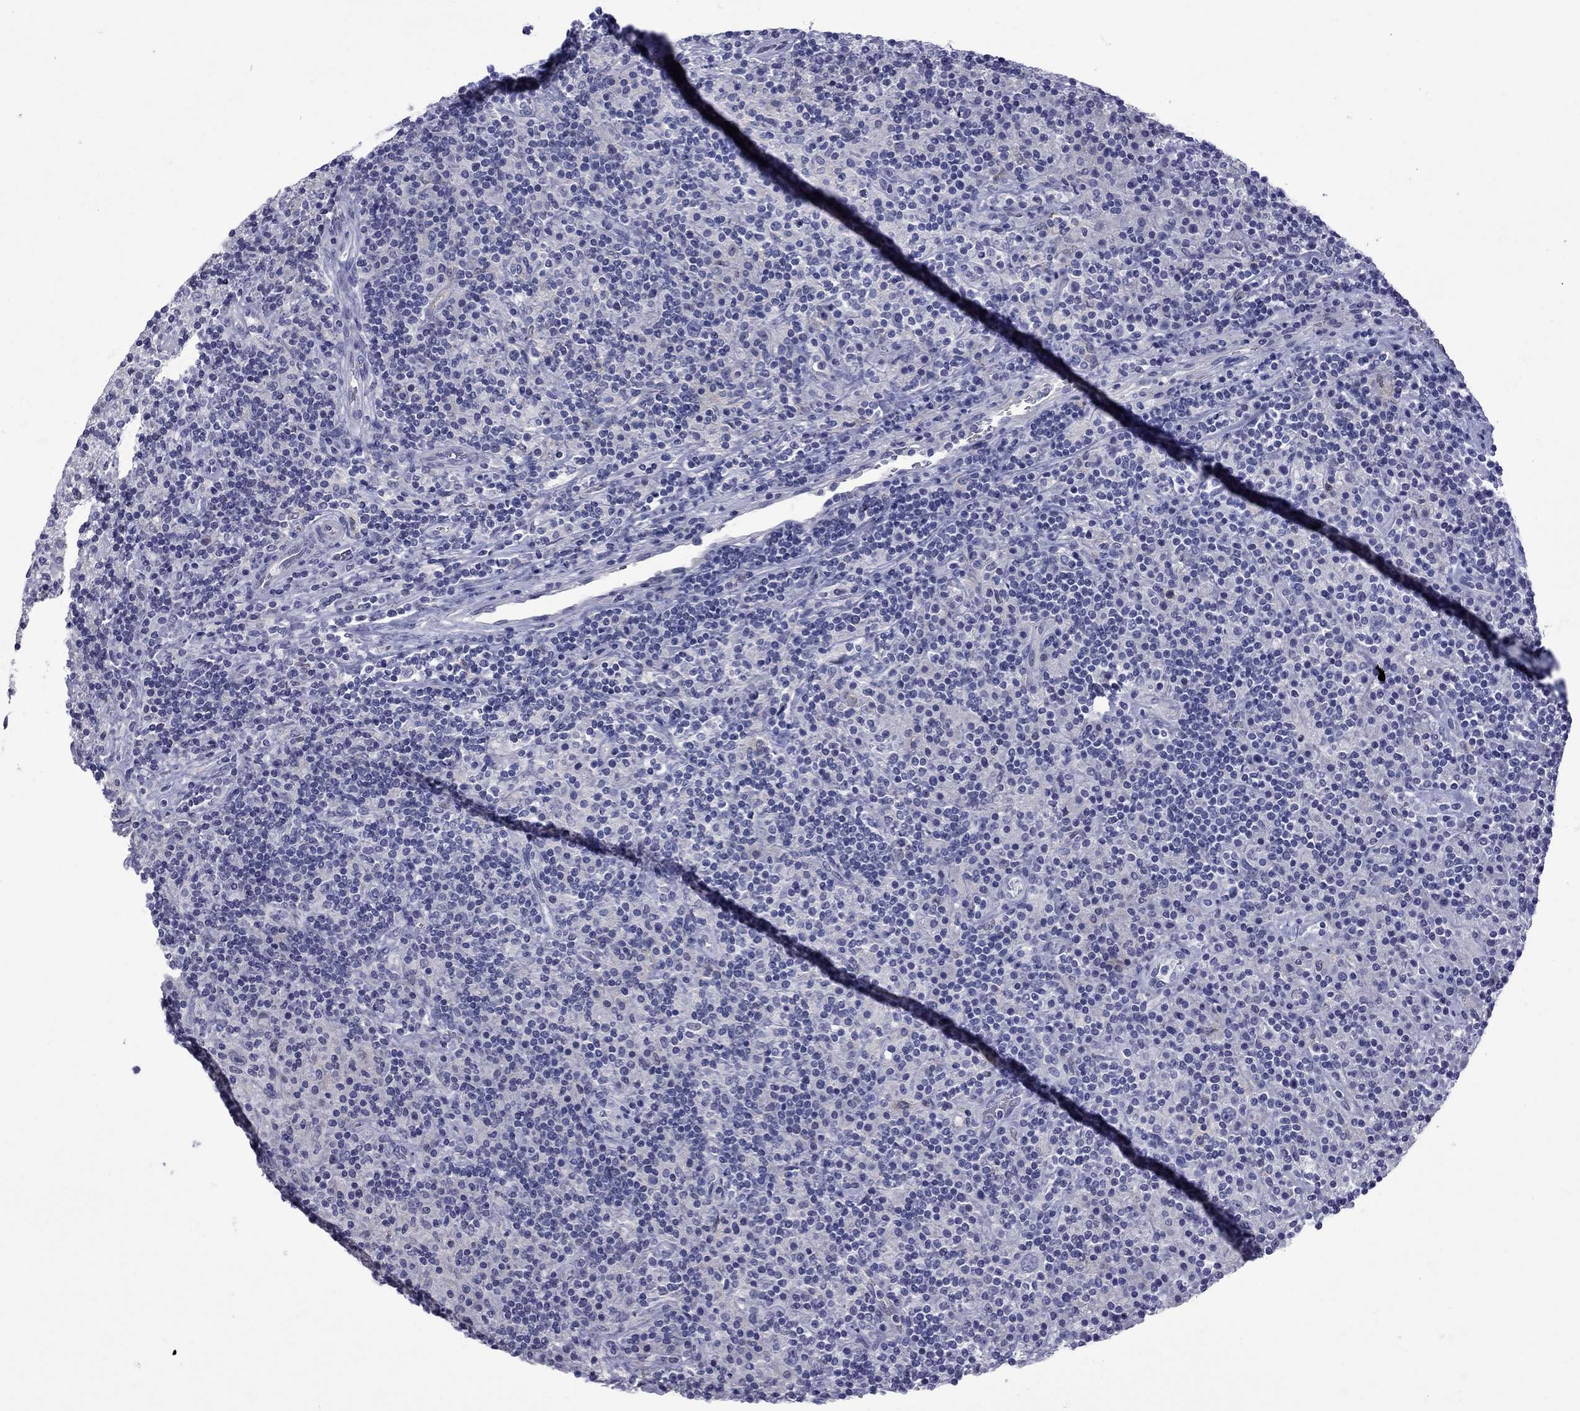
{"staining": {"intensity": "negative", "quantity": "none", "location": "none"}, "tissue": "lymphoma", "cell_type": "Tumor cells", "image_type": "cancer", "snomed": [{"axis": "morphology", "description": "Hodgkin's disease, NOS"}, {"axis": "topography", "description": "Lymph node"}], "caption": "Hodgkin's disease was stained to show a protein in brown. There is no significant staining in tumor cells. (Brightfield microscopy of DAB immunohistochemistry (IHC) at high magnification).", "gene": "CTNNBIP1", "patient": {"sex": "male", "age": 70}}